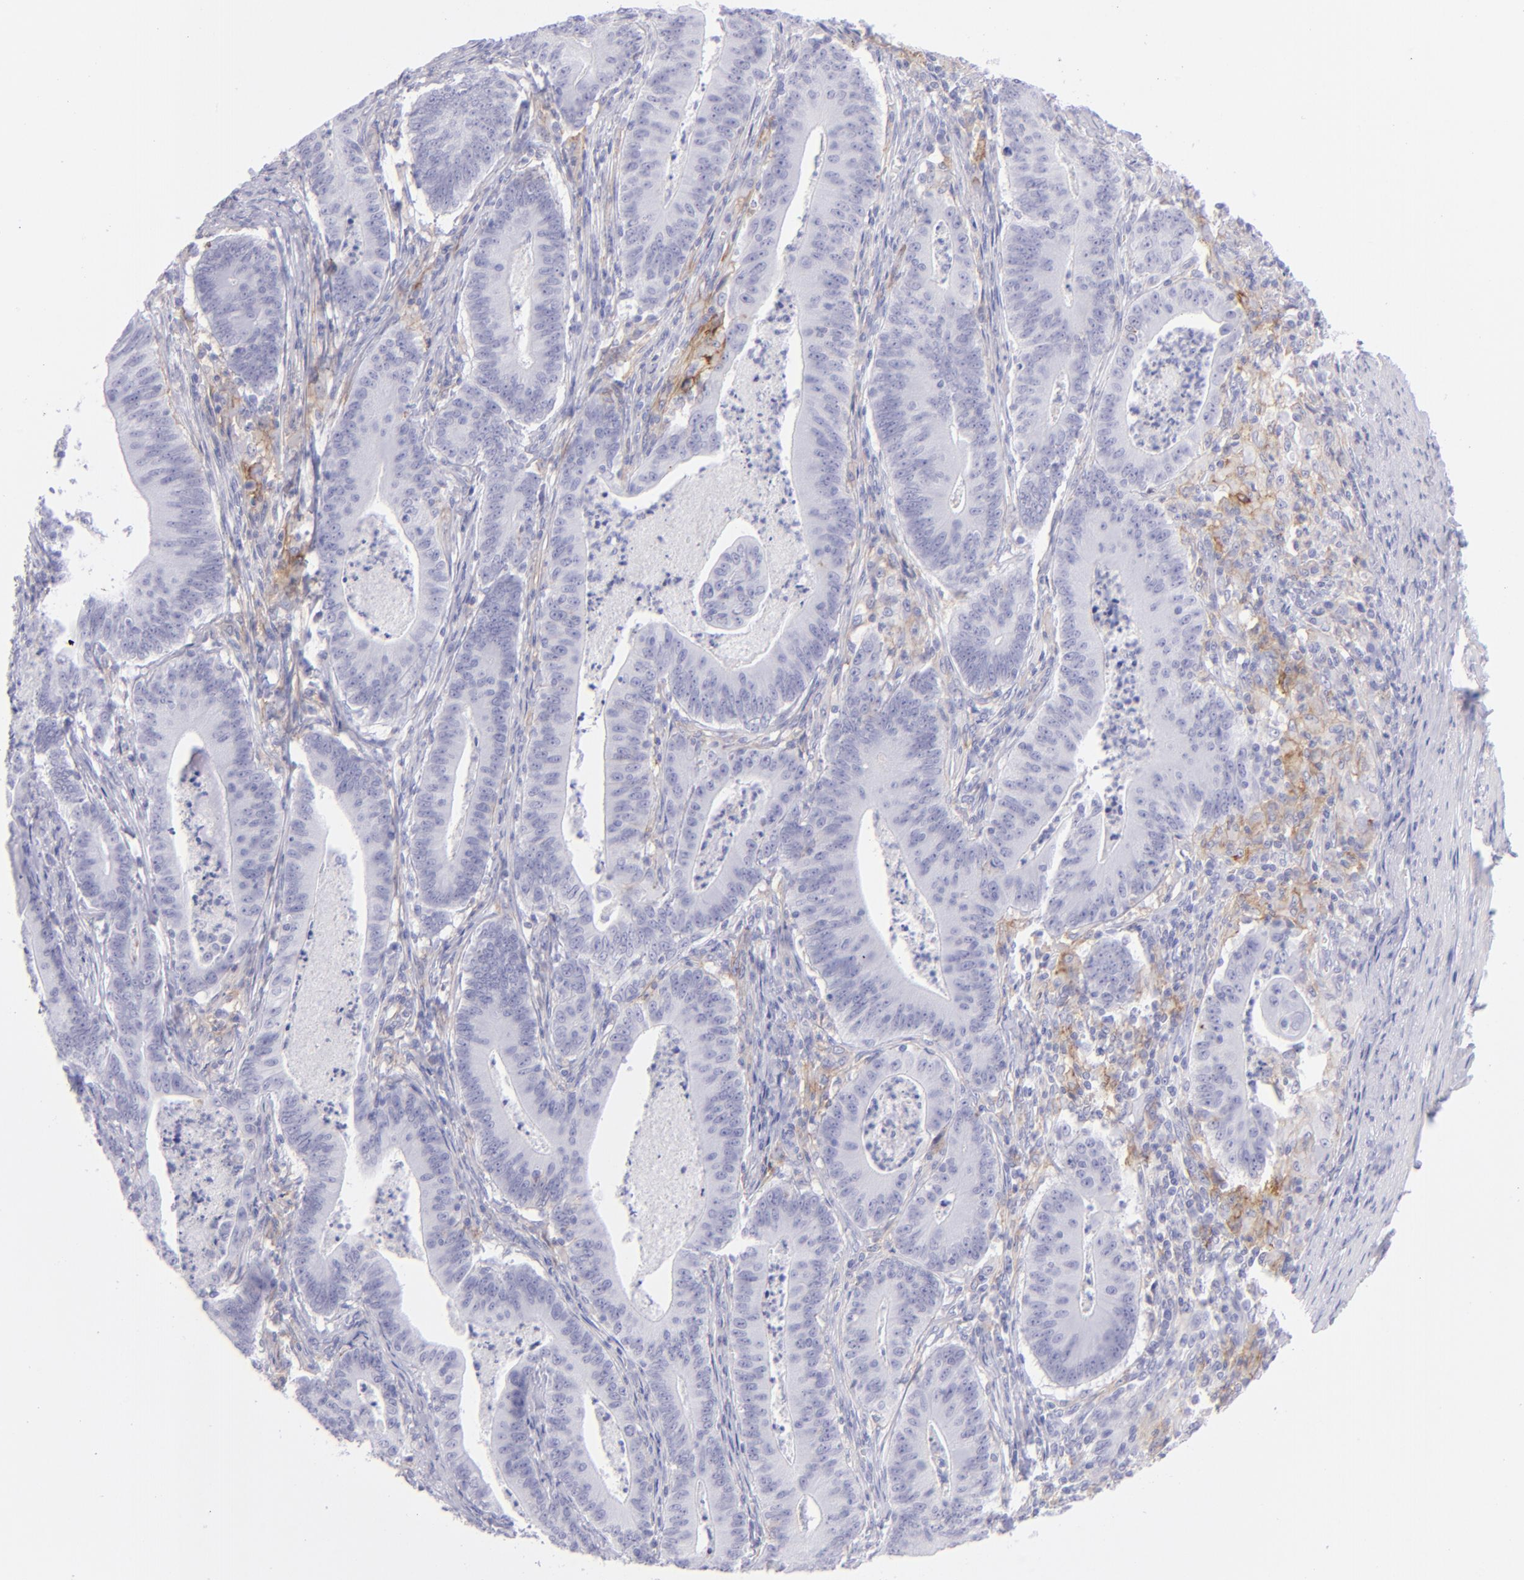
{"staining": {"intensity": "negative", "quantity": "none", "location": "none"}, "tissue": "stomach cancer", "cell_type": "Tumor cells", "image_type": "cancer", "snomed": [{"axis": "morphology", "description": "Adenocarcinoma, NOS"}, {"axis": "topography", "description": "Stomach, lower"}], "caption": "Micrograph shows no protein positivity in tumor cells of stomach cancer (adenocarcinoma) tissue.", "gene": "CD72", "patient": {"sex": "female", "age": 86}}